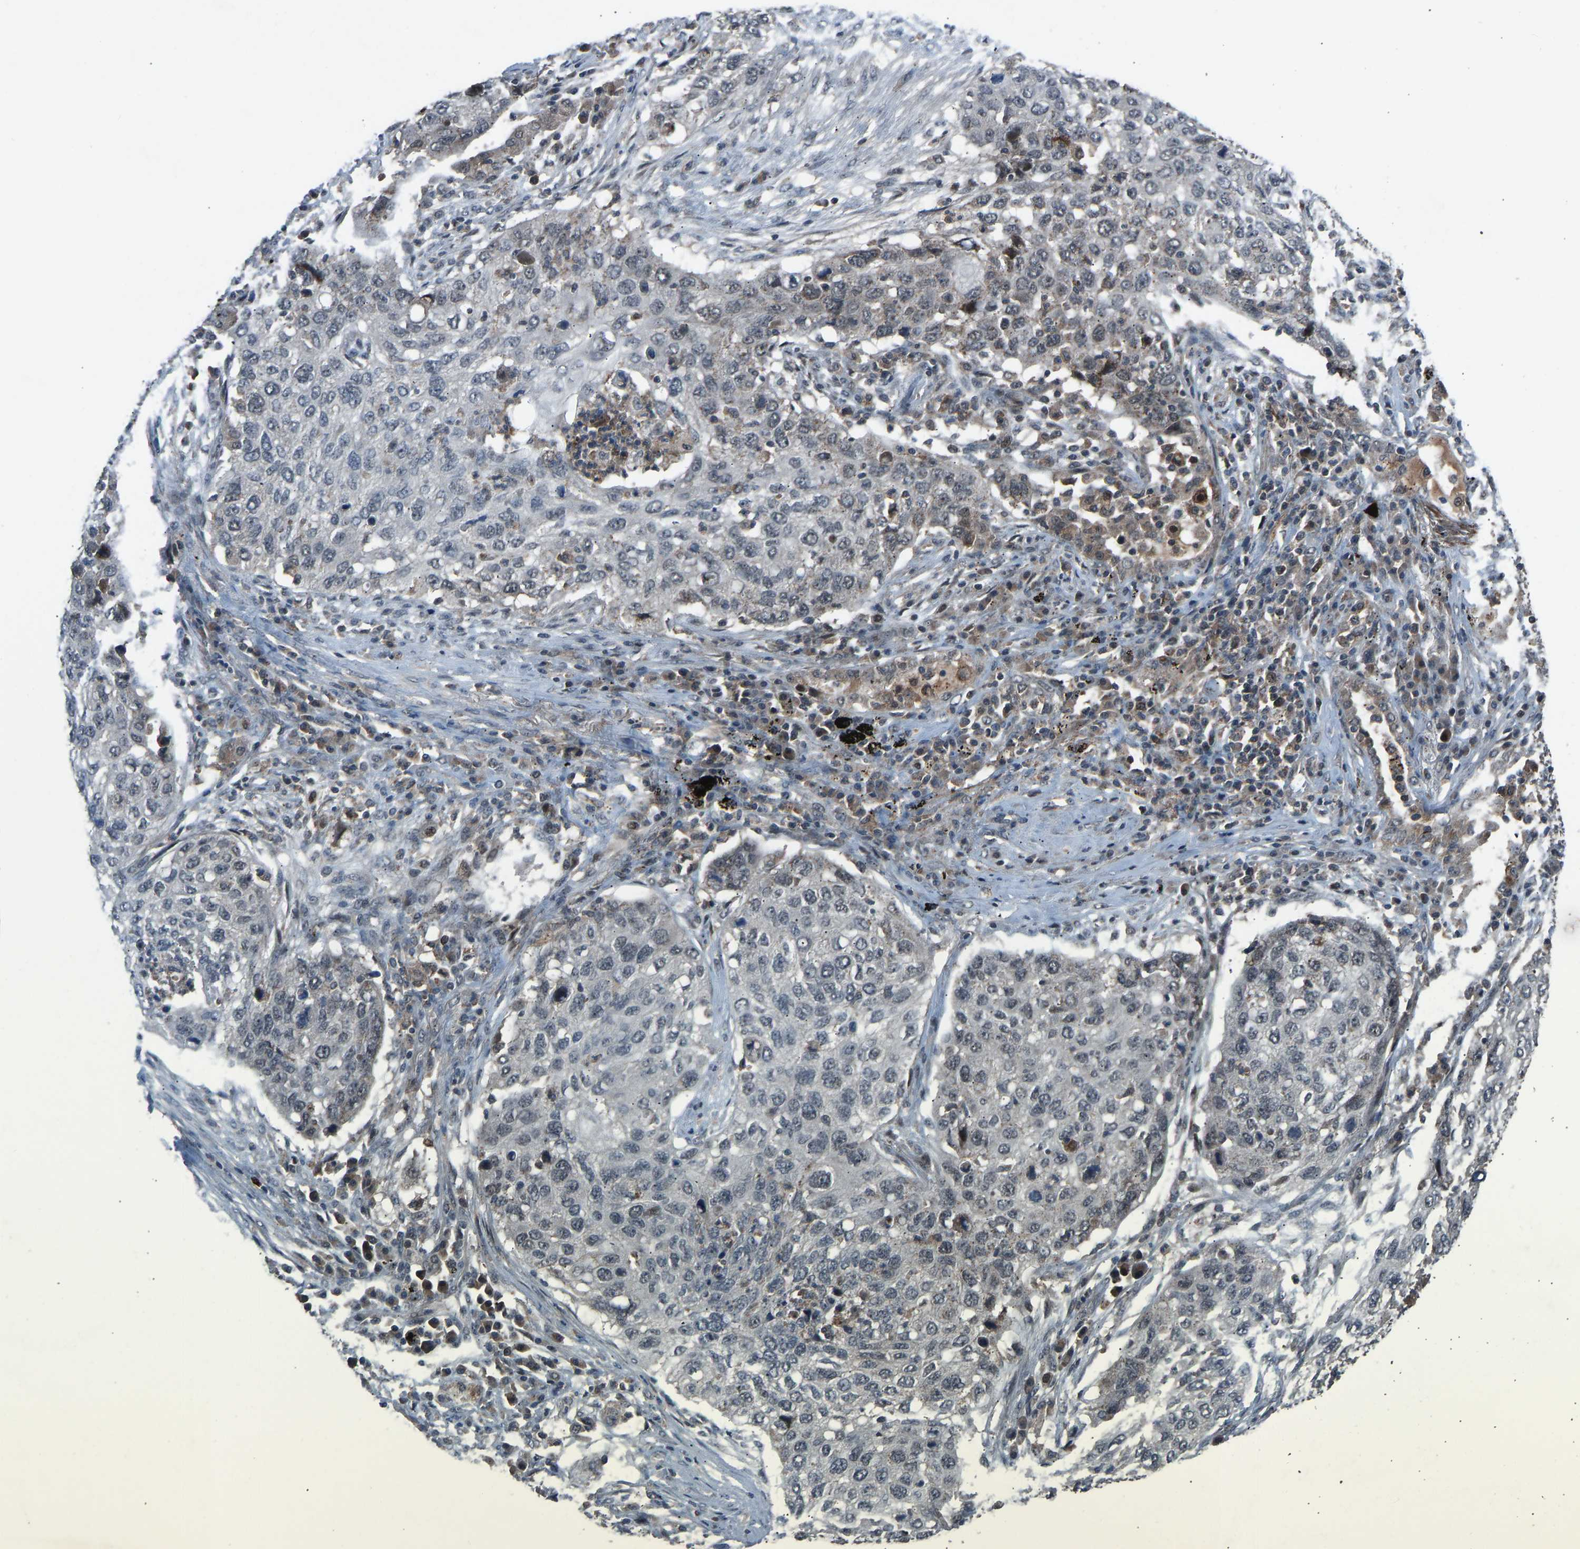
{"staining": {"intensity": "weak", "quantity": "<25%", "location": "cytoplasmic/membranous"}, "tissue": "lung cancer", "cell_type": "Tumor cells", "image_type": "cancer", "snomed": [{"axis": "morphology", "description": "Squamous cell carcinoma, NOS"}, {"axis": "topography", "description": "Lung"}], "caption": "Lung cancer was stained to show a protein in brown. There is no significant staining in tumor cells. (DAB immunohistochemistry with hematoxylin counter stain).", "gene": "SLC43A1", "patient": {"sex": "female", "age": 63}}